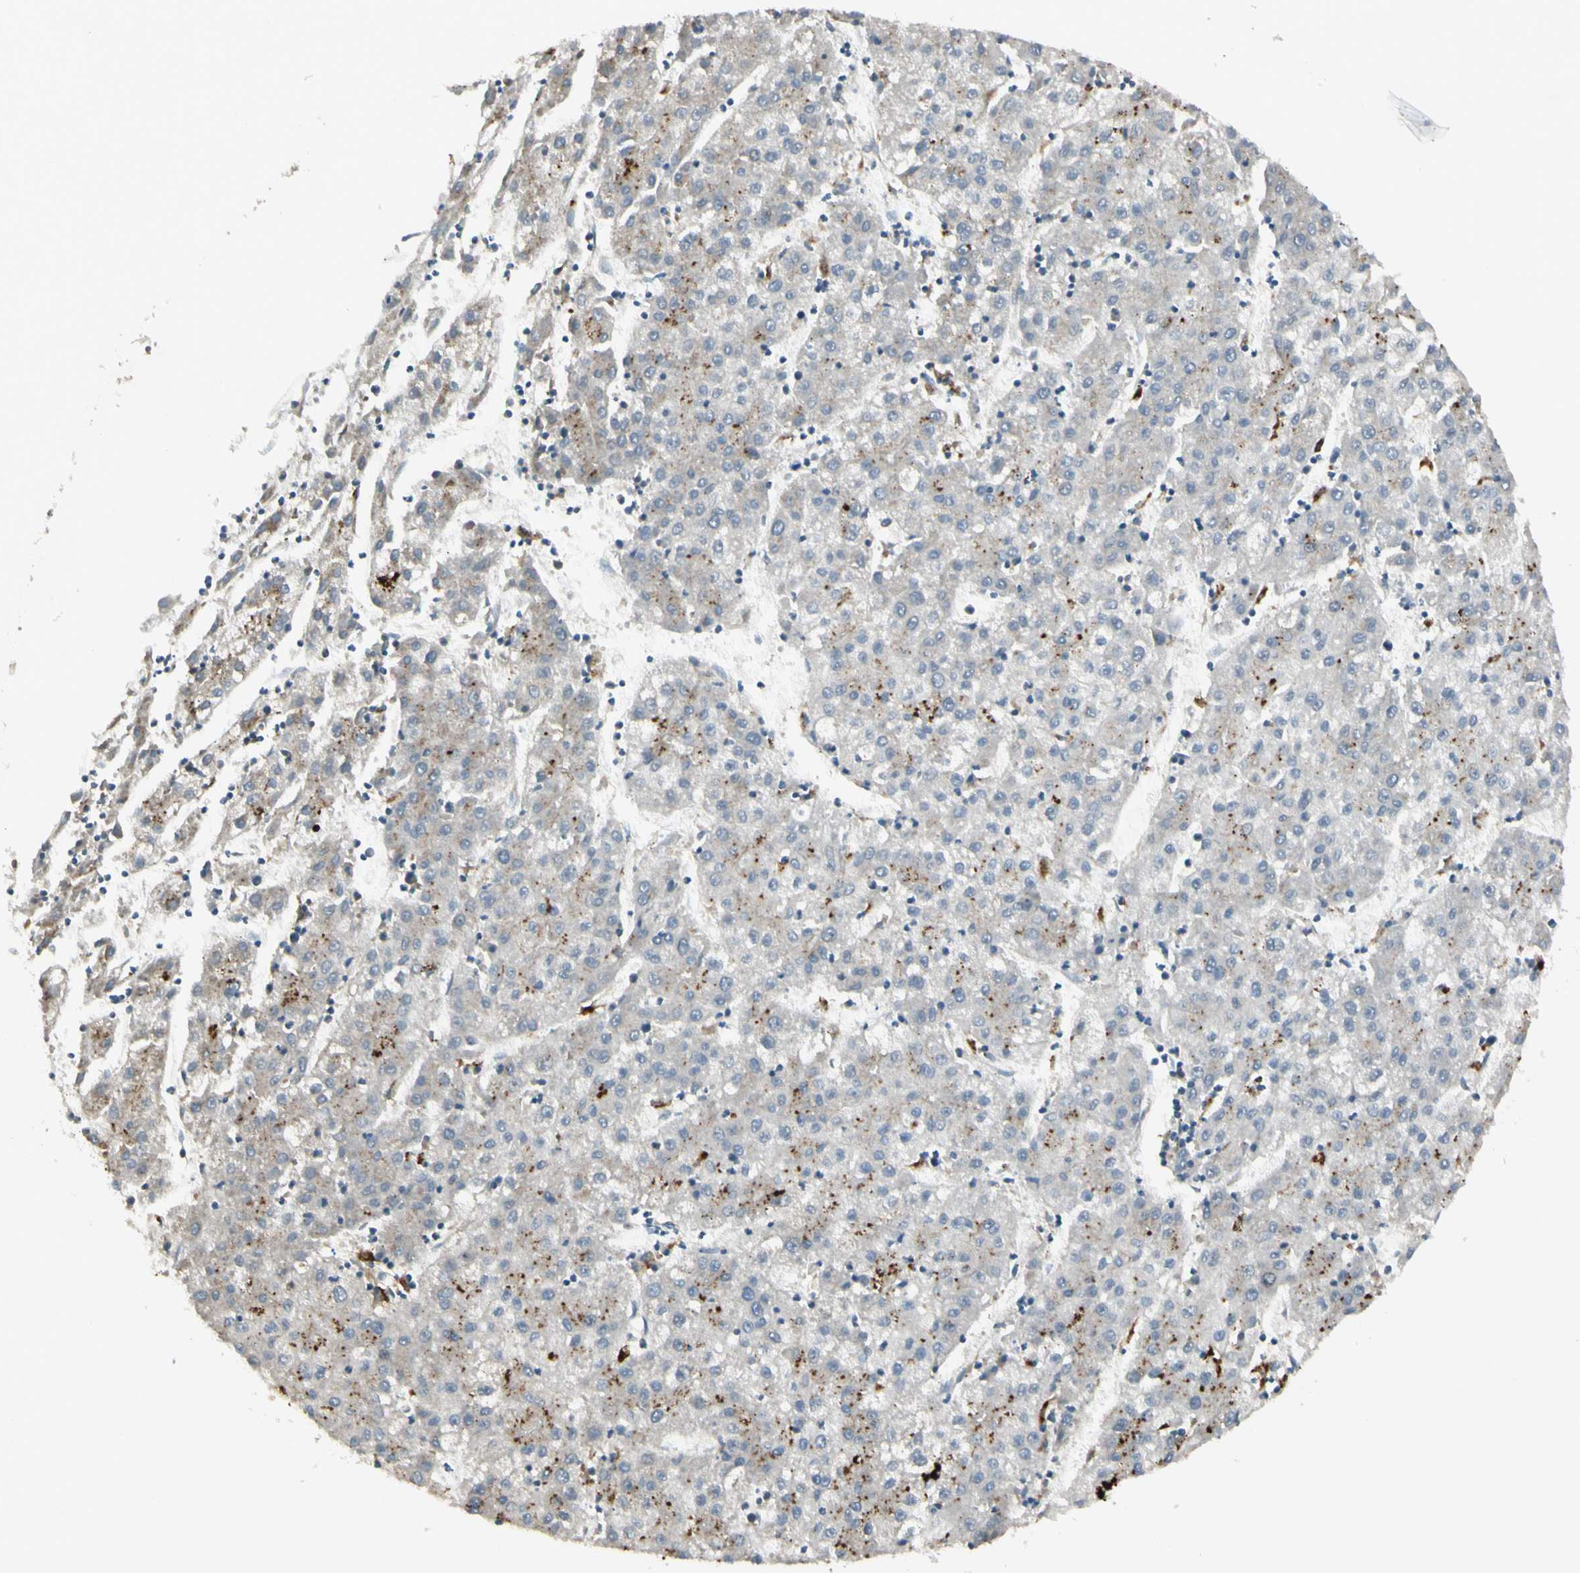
{"staining": {"intensity": "moderate", "quantity": "<25%", "location": "cytoplasmic/membranous"}, "tissue": "liver cancer", "cell_type": "Tumor cells", "image_type": "cancer", "snomed": [{"axis": "morphology", "description": "Carcinoma, Hepatocellular, NOS"}, {"axis": "topography", "description": "Liver"}], "caption": "This photomicrograph exhibits immunohistochemistry staining of liver cancer (hepatocellular carcinoma), with low moderate cytoplasmic/membranous staining in approximately <25% of tumor cells.", "gene": "NDFIP1", "patient": {"sex": "male", "age": 72}}